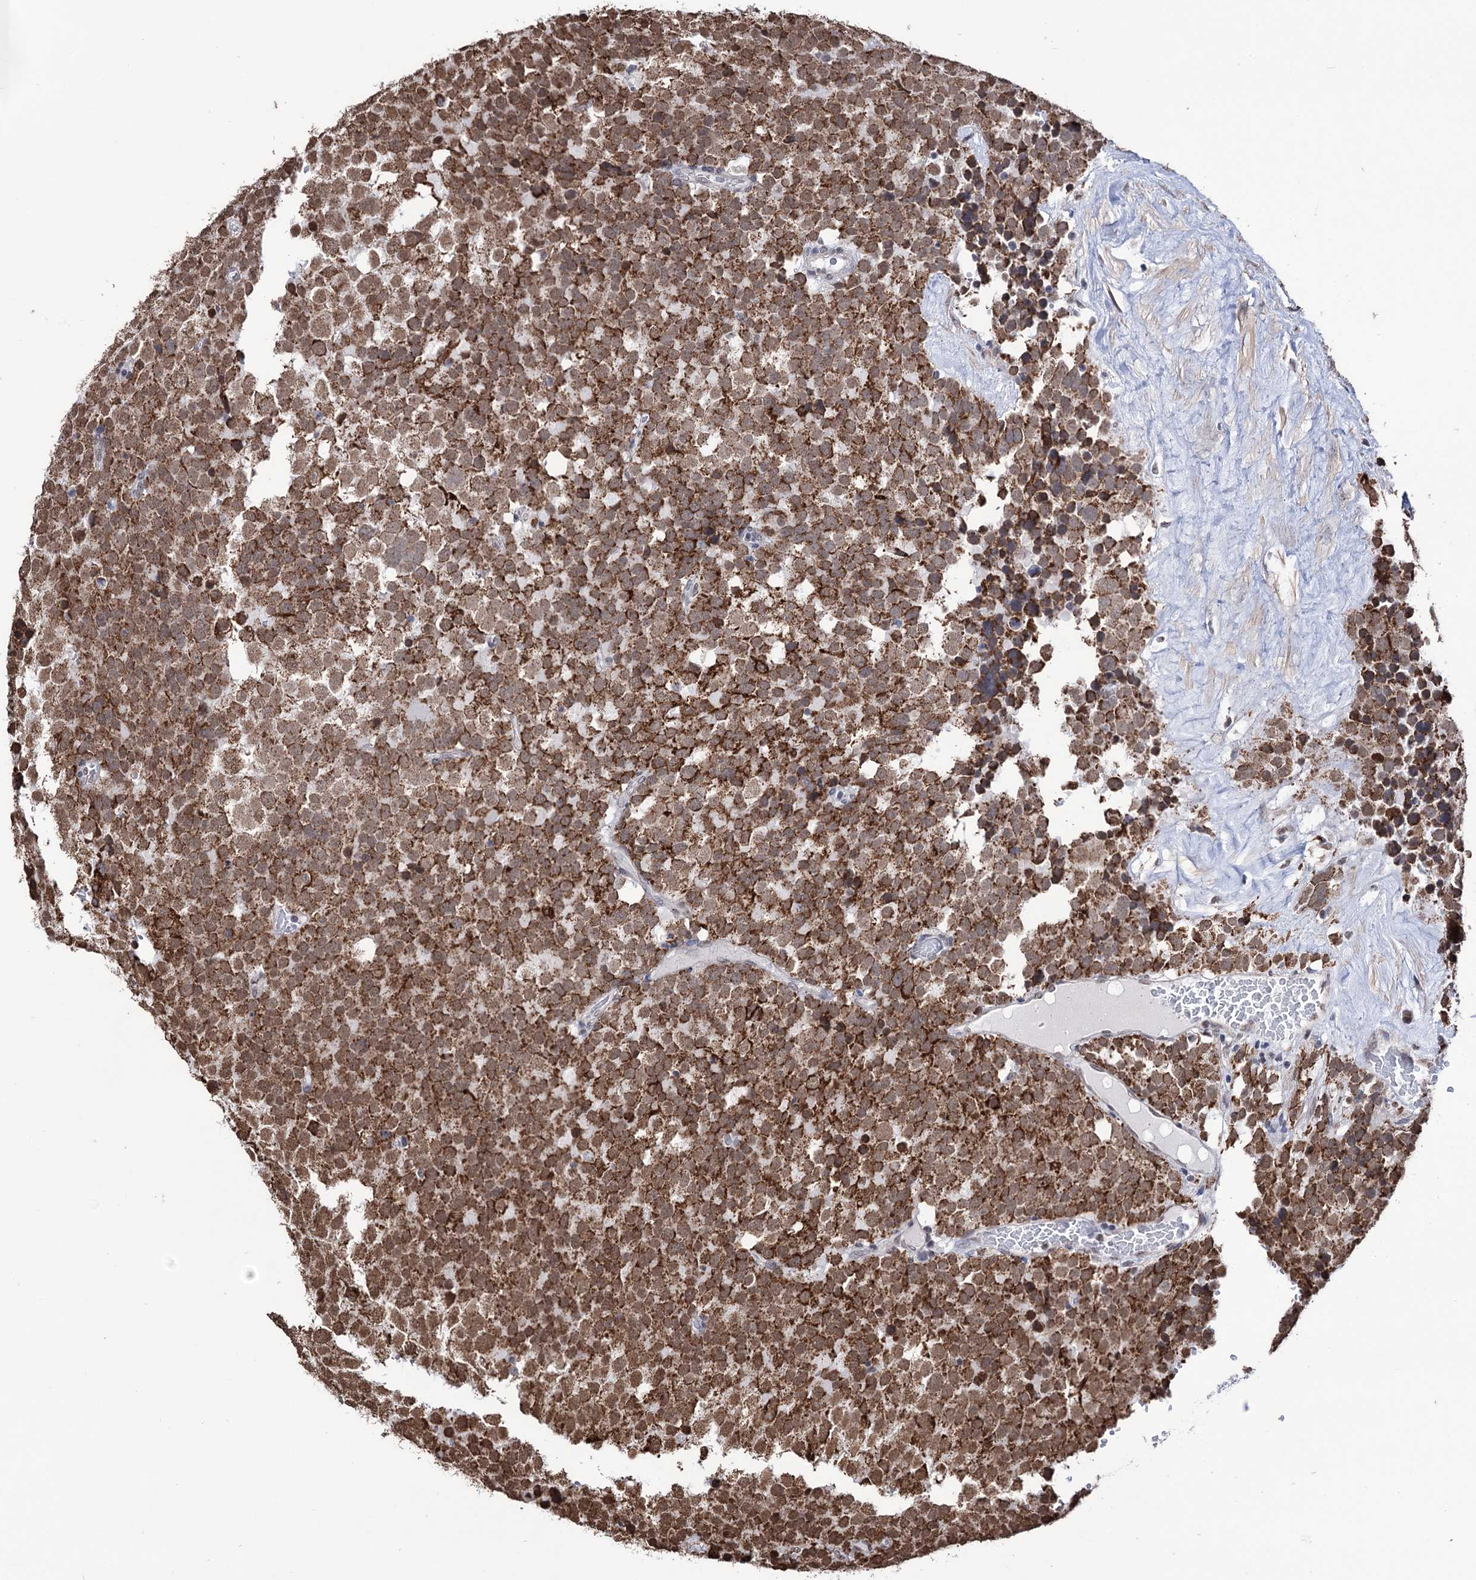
{"staining": {"intensity": "moderate", "quantity": ">75%", "location": "cytoplasmic/membranous,nuclear"}, "tissue": "testis cancer", "cell_type": "Tumor cells", "image_type": "cancer", "snomed": [{"axis": "morphology", "description": "Seminoma, NOS"}, {"axis": "topography", "description": "Testis"}], "caption": "Testis cancer was stained to show a protein in brown. There is medium levels of moderate cytoplasmic/membranous and nuclear staining in about >75% of tumor cells.", "gene": "ABHD10", "patient": {"sex": "male", "age": 71}}